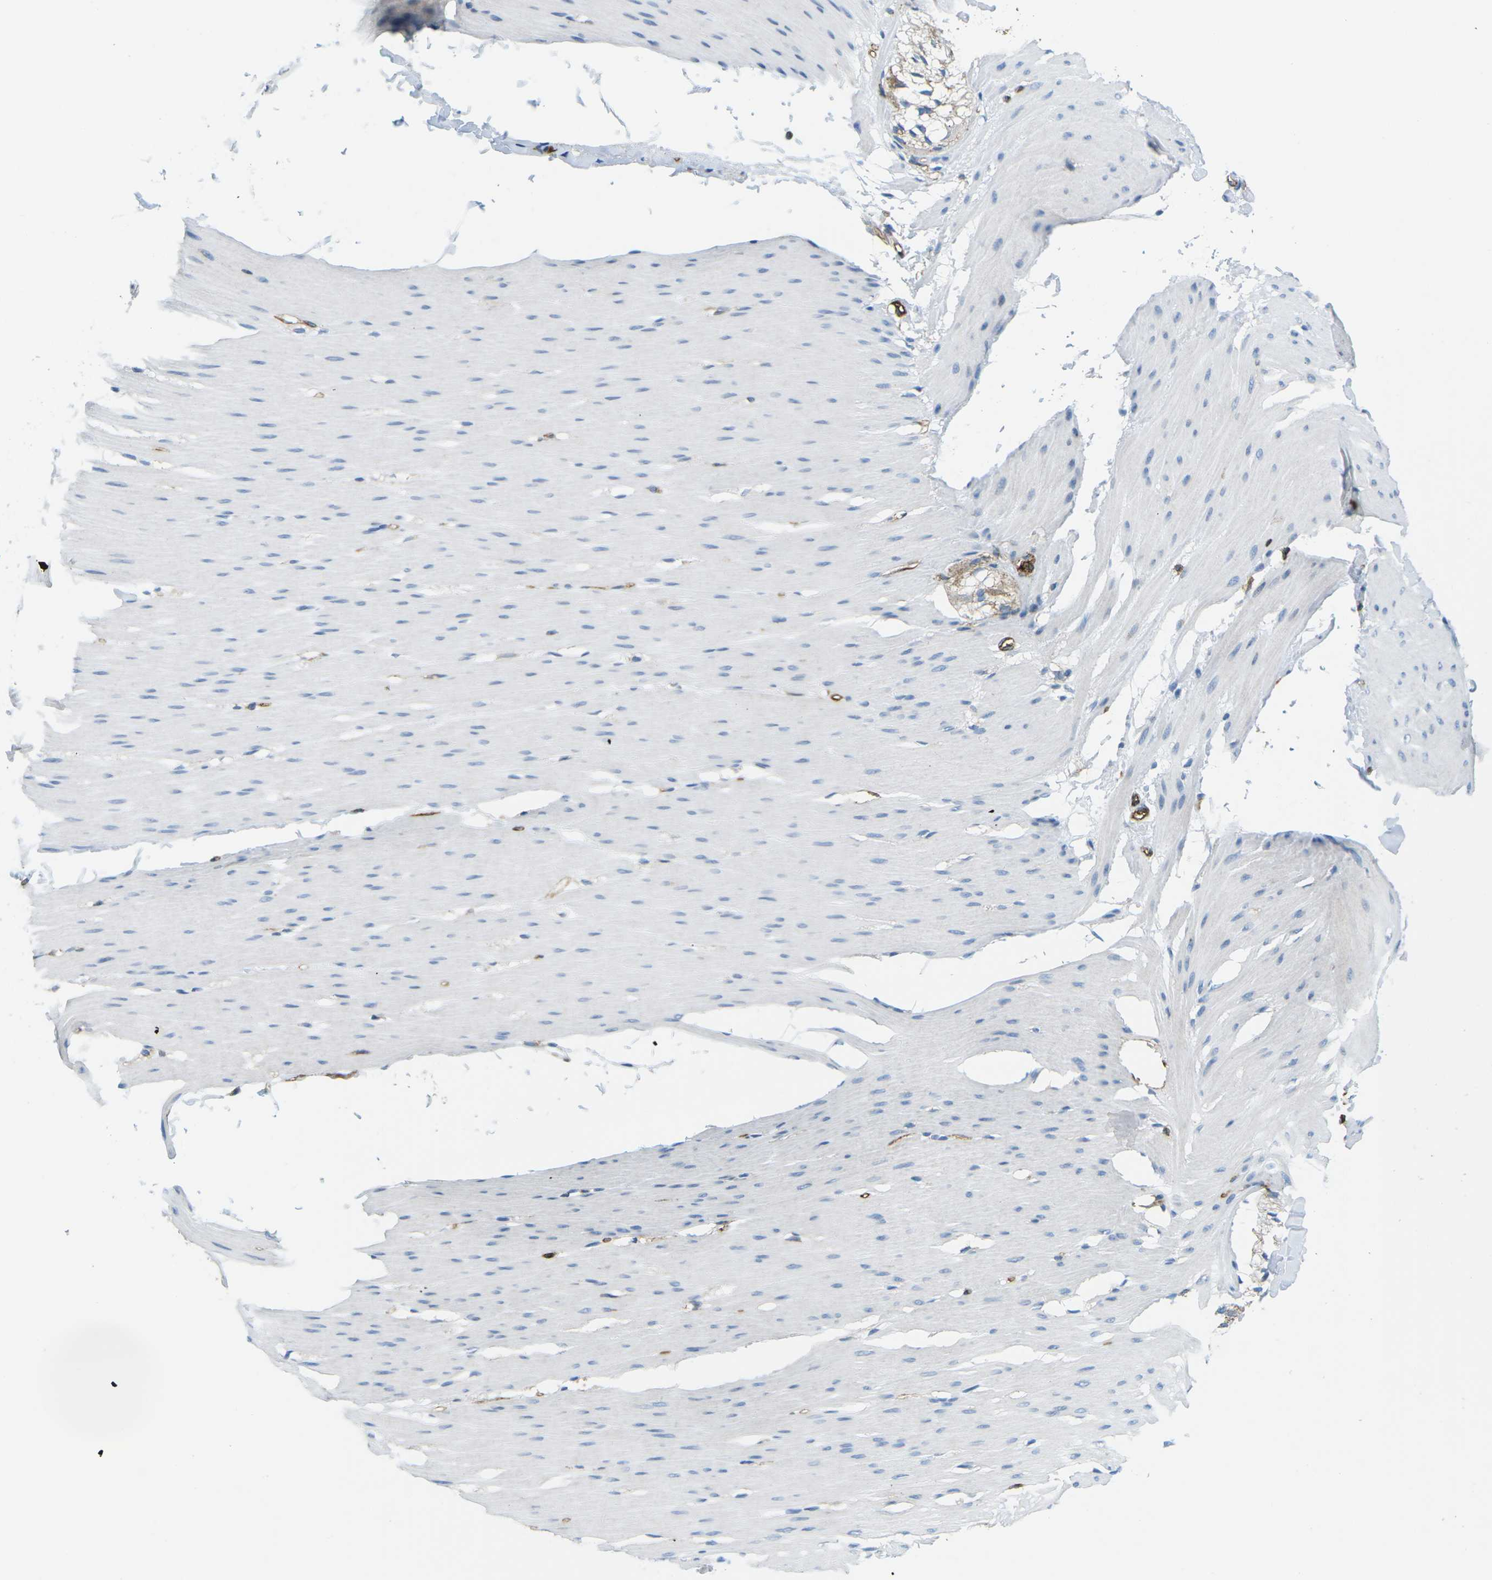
{"staining": {"intensity": "negative", "quantity": "none", "location": "none"}, "tissue": "smooth muscle", "cell_type": "Smooth muscle cells", "image_type": "normal", "snomed": [{"axis": "morphology", "description": "Normal tissue, NOS"}, {"axis": "topography", "description": "Smooth muscle"}, {"axis": "topography", "description": "Colon"}], "caption": "This is an immunohistochemistry (IHC) histopathology image of benign smooth muscle. There is no positivity in smooth muscle cells.", "gene": "HLA", "patient": {"sex": "male", "age": 67}}